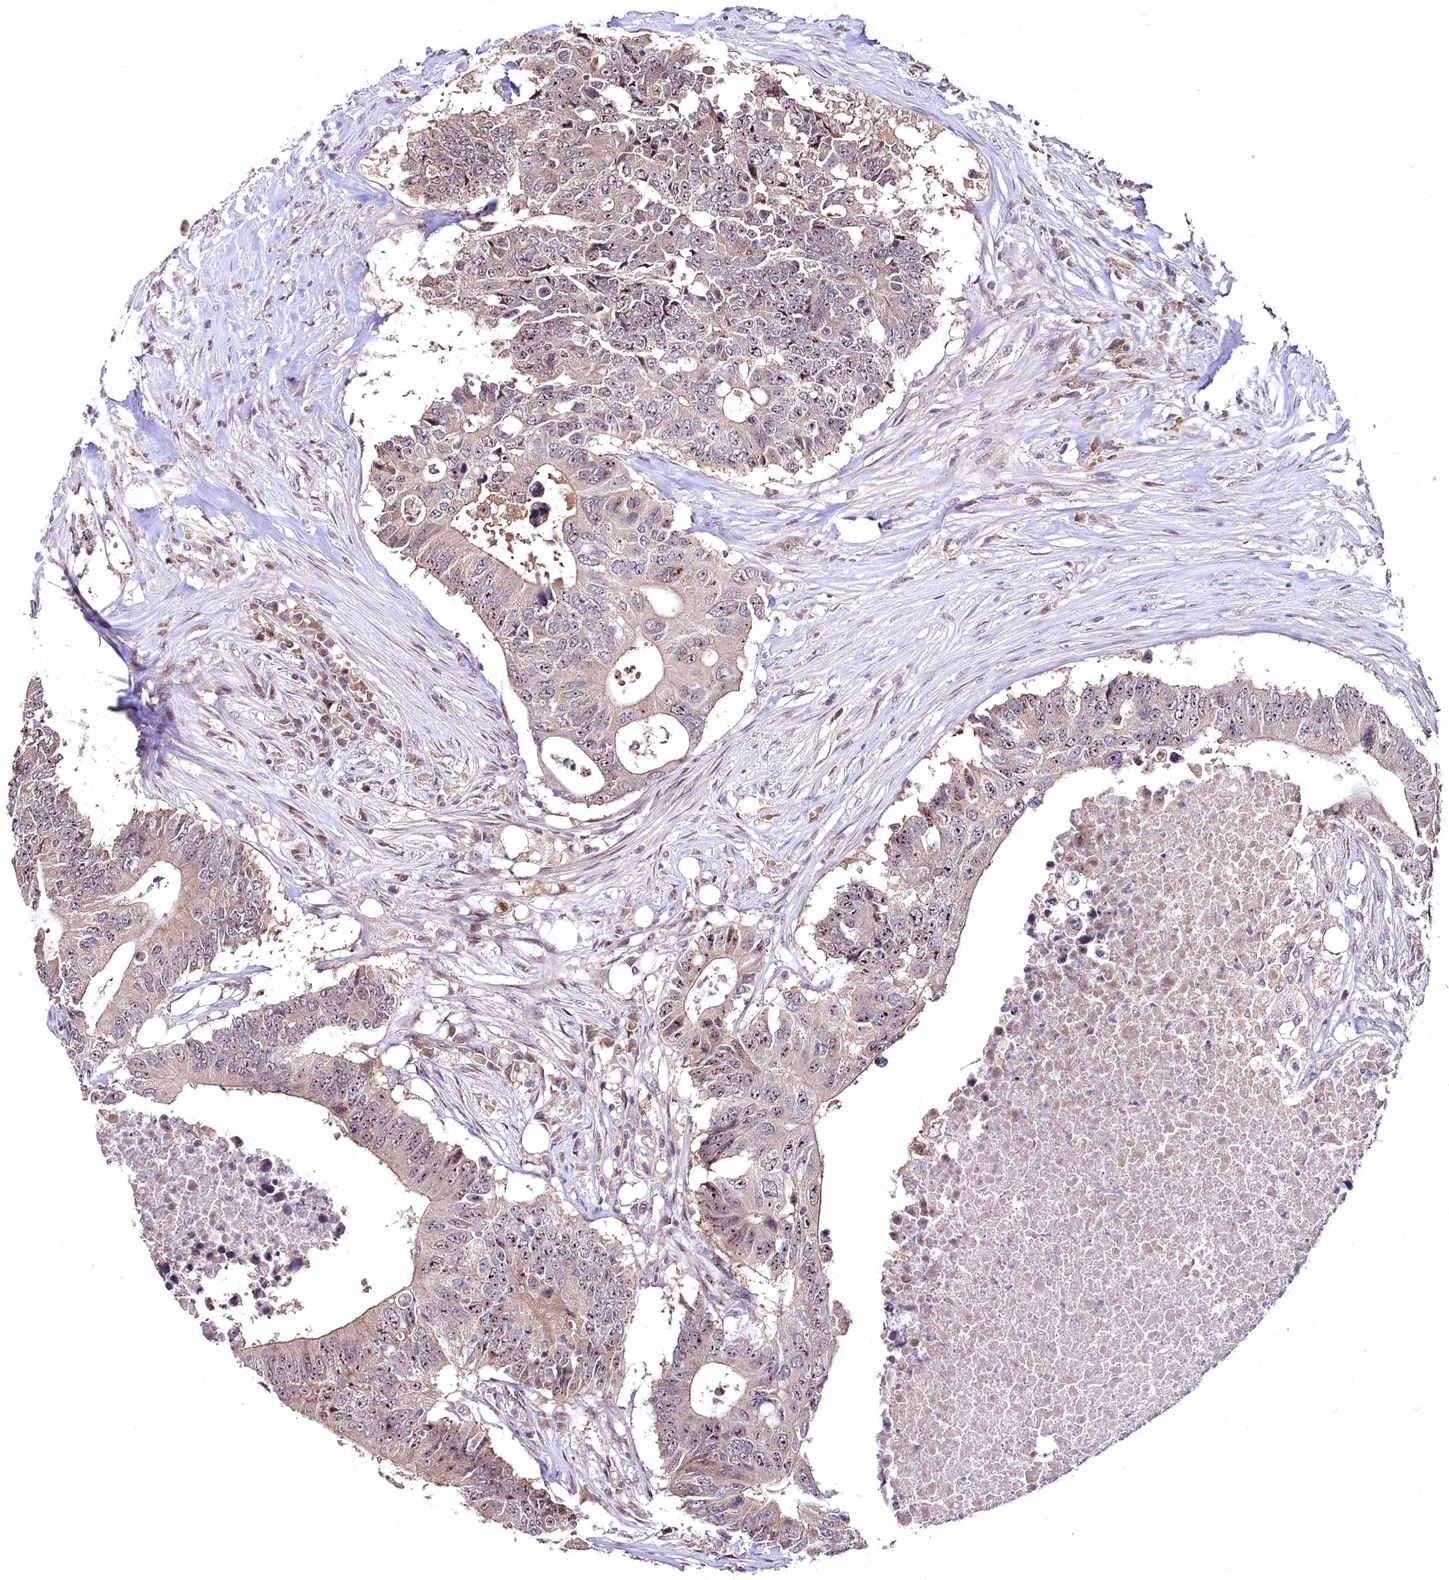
{"staining": {"intensity": "moderate", "quantity": "<25%", "location": "nuclear"}, "tissue": "colorectal cancer", "cell_type": "Tumor cells", "image_type": "cancer", "snomed": [{"axis": "morphology", "description": "Adenocarcinoma, NOS"}, {"axis": "topography", "description": "Colon"}], "caption": "A brown stain highlights moderate nuclear positivity of a protein in human colorectal adenocarcinoma tumor cells. The staining was performed using DAB (3,3'-diaminobenzidine) to visualize the protein expression in brown, while the nuclei were stained in blue with hematoxylin (Magnification: 20x).", "gene": "N4BP2L1", "patient": {"sex": "male", "age": 71}}